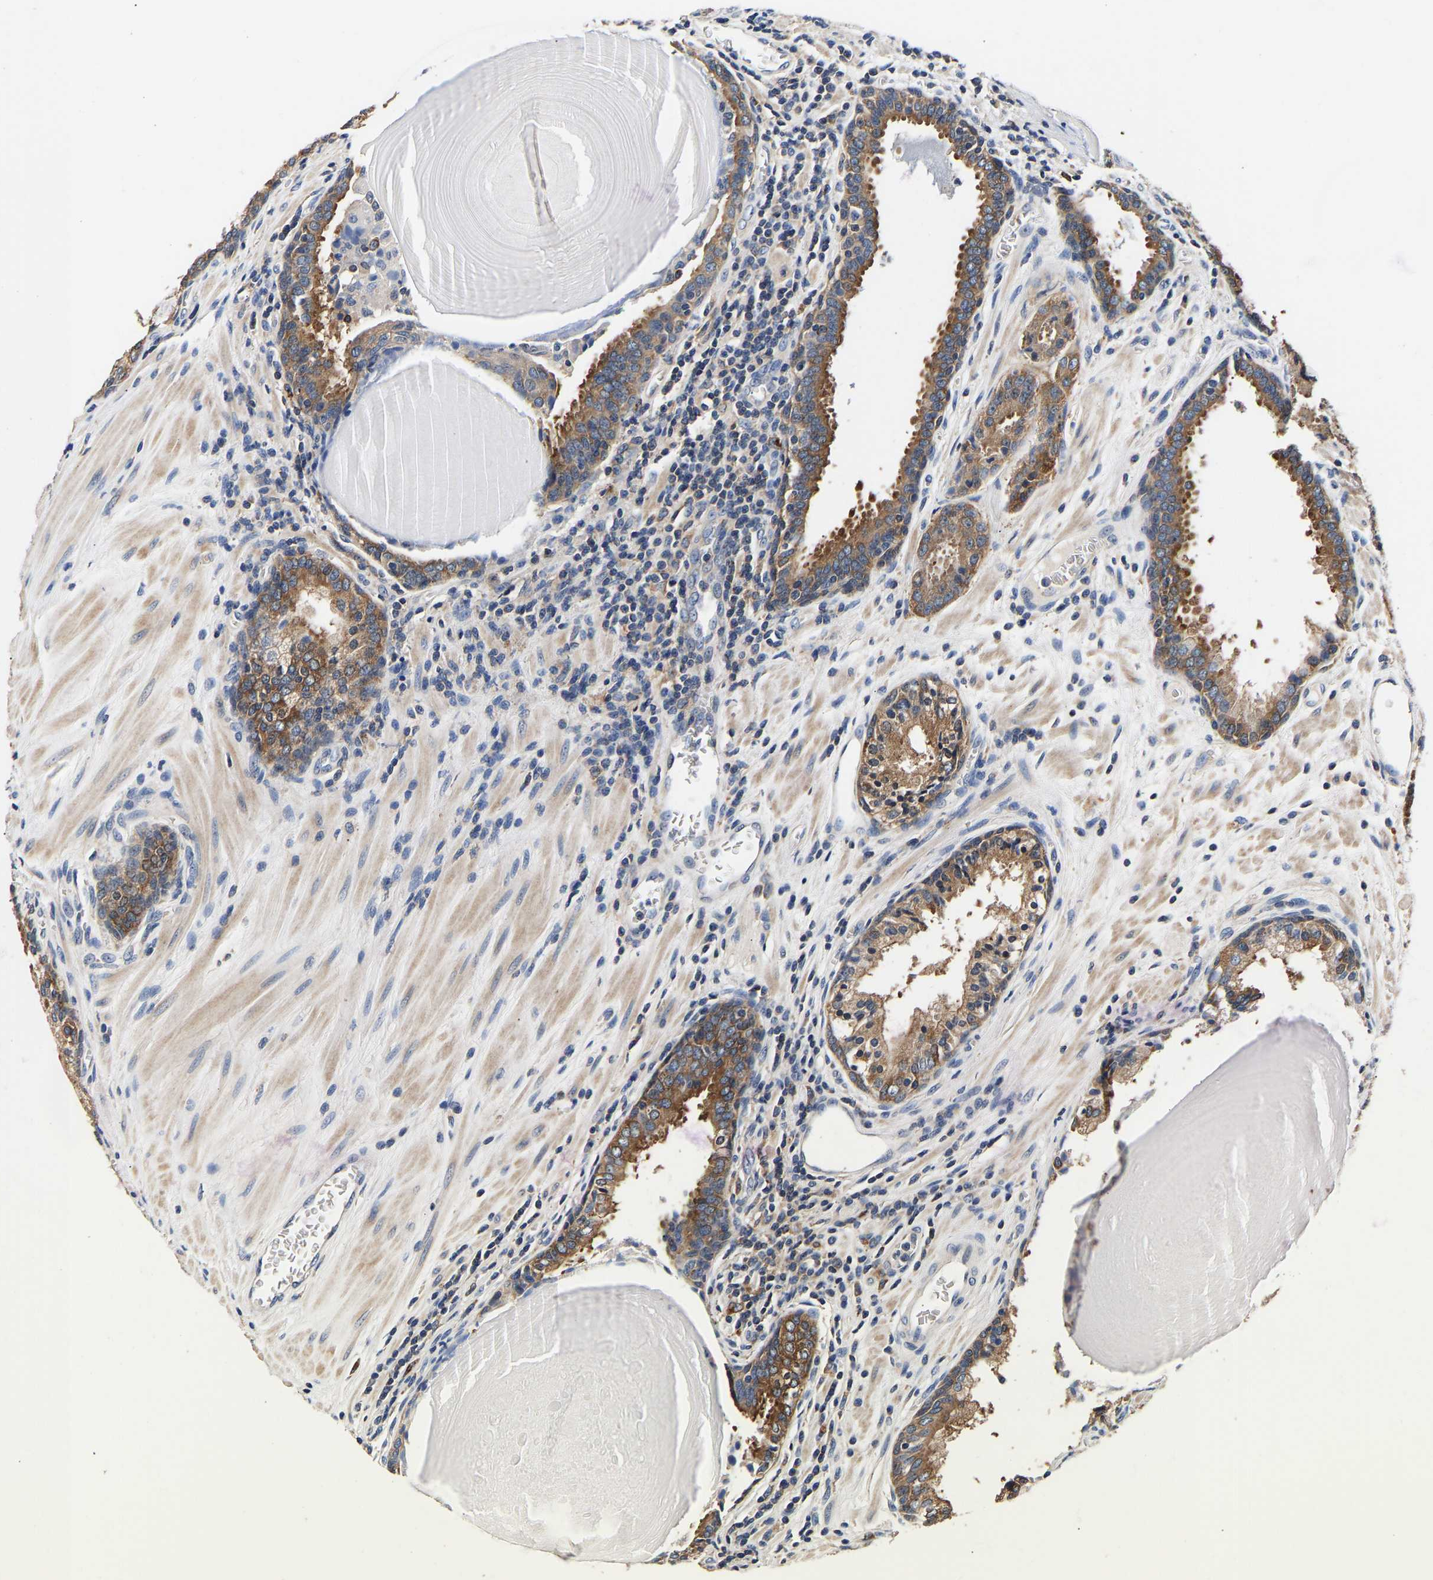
{"staining": {"intensity": "moderate", "quantity": ">75%", "location": "cytoplasmic/membranous"}, "tissue": "prostate cancer", "cell_type": "Tumor cells", "image_type": "cancer", "snomed": [{"axis": "morphology", "description": "Adenocarcinoma, High grade"}, {"axis": "topography", "description": "Prostate"}], "caption": "A brown stain labels moderate cytoplasmic/membranous expression of a protein in prostate cancer tumor cells.", "gene": "LRBA", "patient": {"sex": "male", "age": 60}}